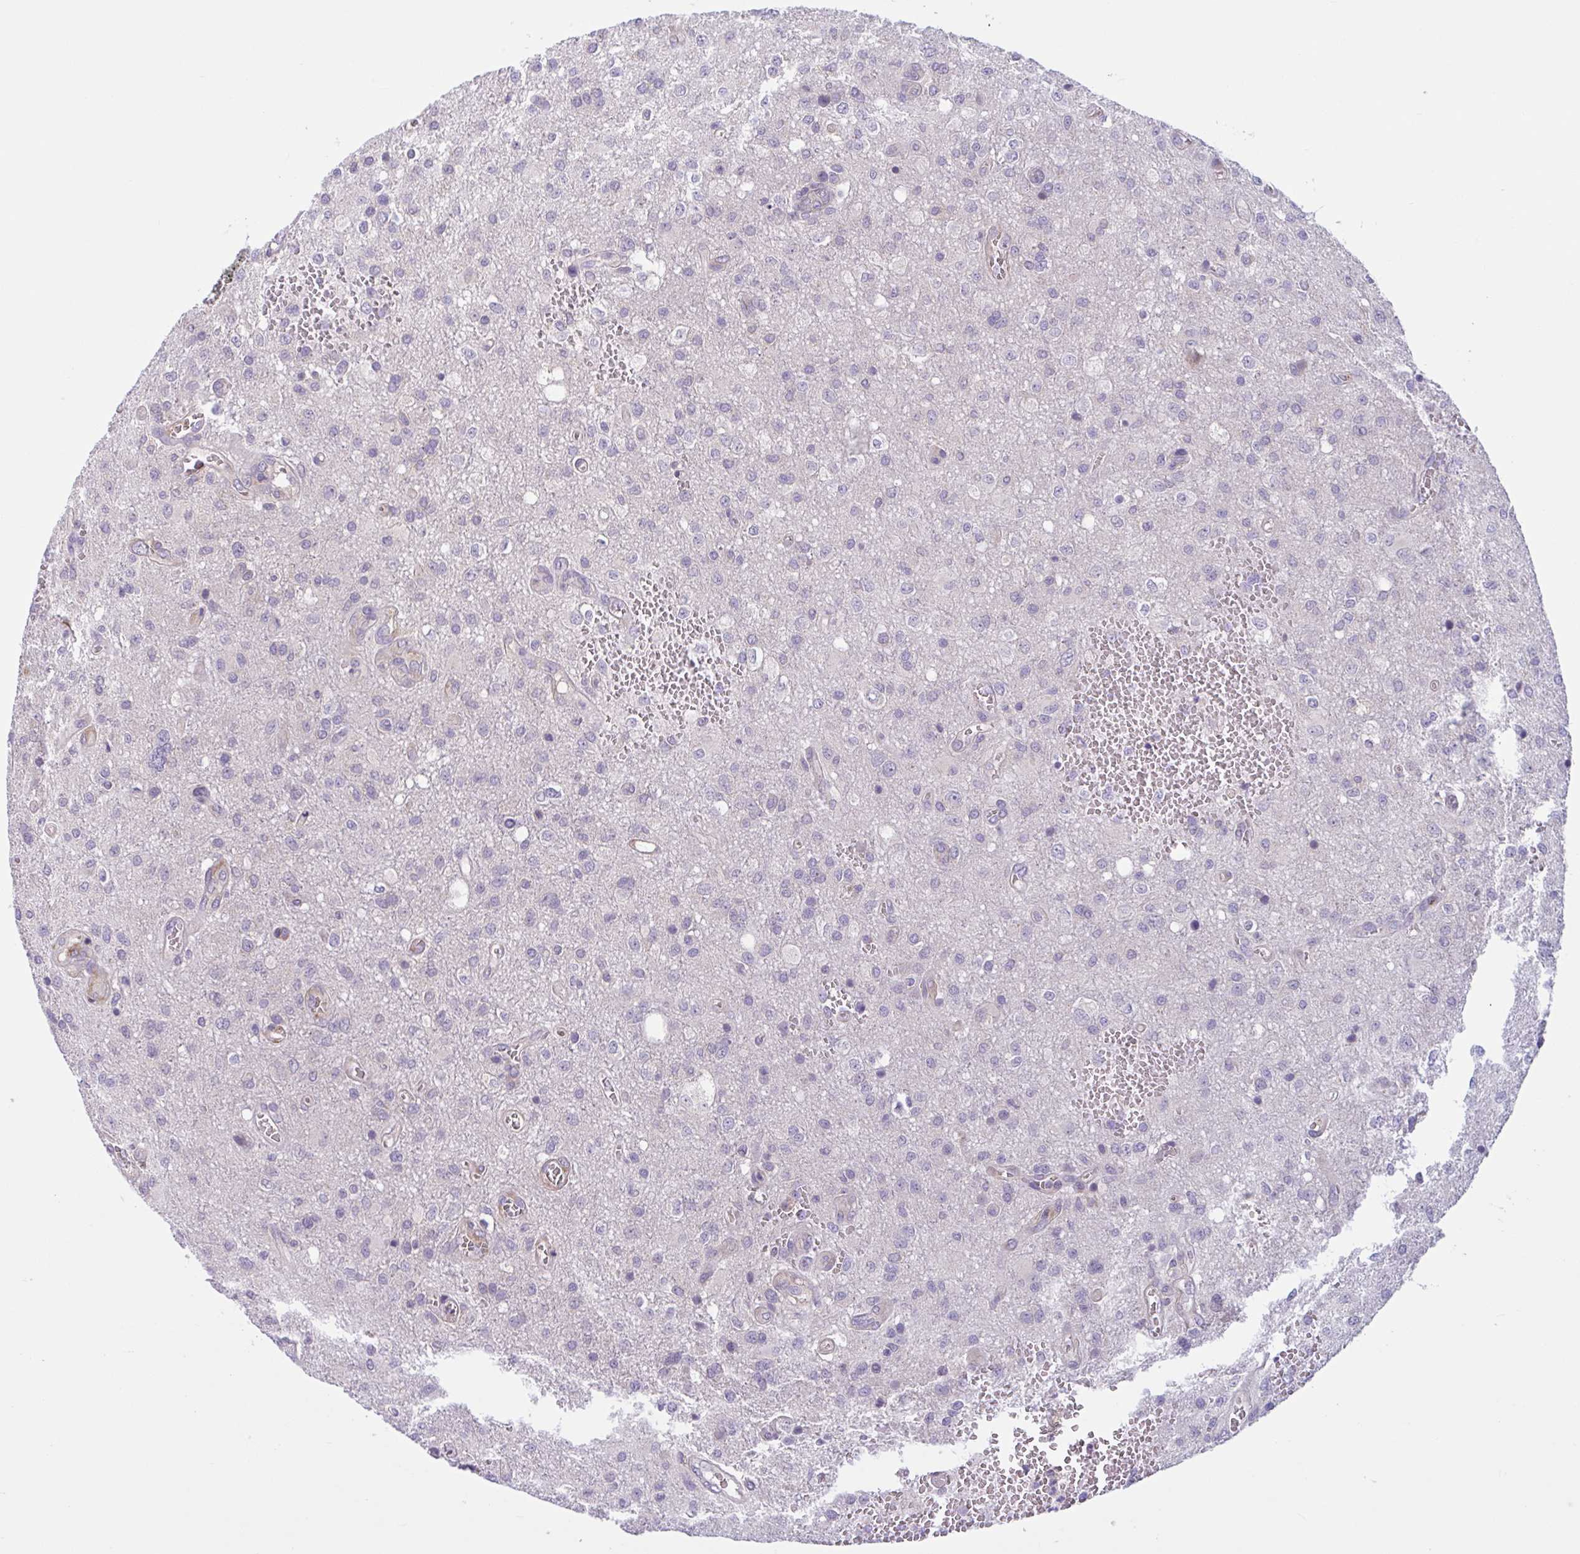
{"staining": {"intensity": "negative", "quantity": "none", "location": "none"}, "tissue": "glioma", "cell_type": "Tumor cells", "image_type": "cancer", "snomed": [{"axis": "morphology", "description": "Glioma, malignant, Low grade"}, {"axis": "topography", "description": "Brain"}], "caption": "High power microscopy photomicrograph of an immunohistochemistry (IHC) photomicrograph of malignant low-grade glioma, revealing no significant expression in tumor cells. The staining is performed using DAB brown chromogen with nuclei counter-stained in using hematoxylin.", "gene": "WNT9B", "patient": {"sex": "male", "age": 66}}